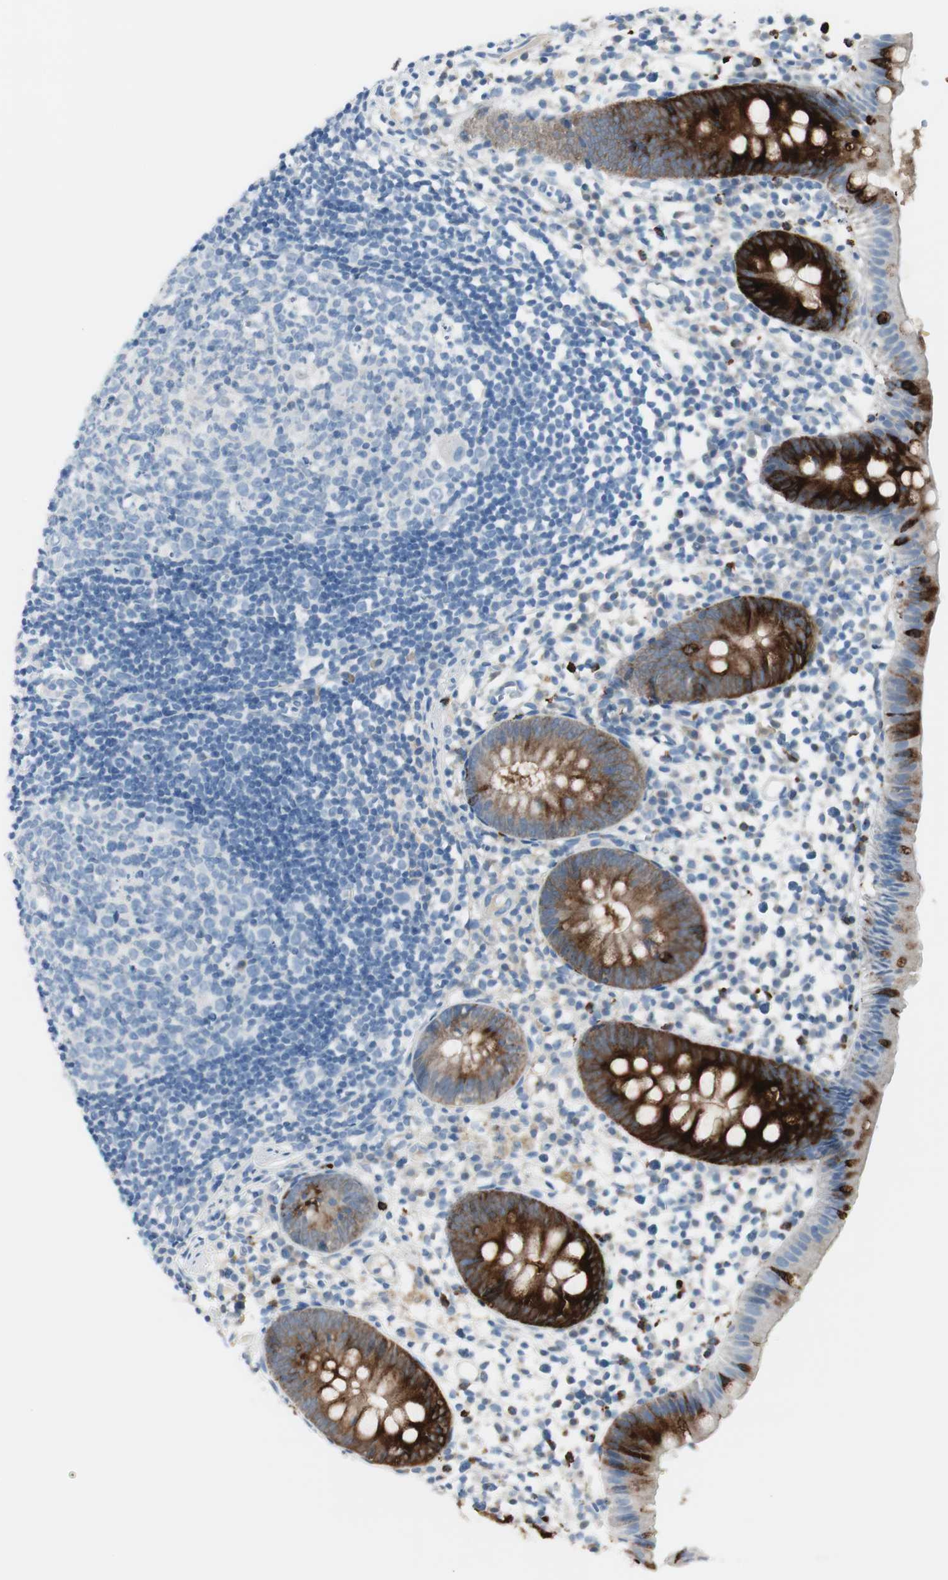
{"staining": {"intensity": "strong", "quantity": ">75%", "location": "cytoplasmic/membranous"}, "tissue": "appendix", "cell_type": "Glandular cells", "image_type": "normal", "snomed": [{"axis": "morphology", "description": "Normal tissue, NOS"}, {"axis": "topography", "description": "Appendix"}], "caption": "Appendix stained for a protein reveals strong cytoplasmic/membranous positivity in glandular cells. (IHC, brightfield microscopy, high magnification).", "gene": "DLG4", "patient": {"sex": "female", "age": 20}}